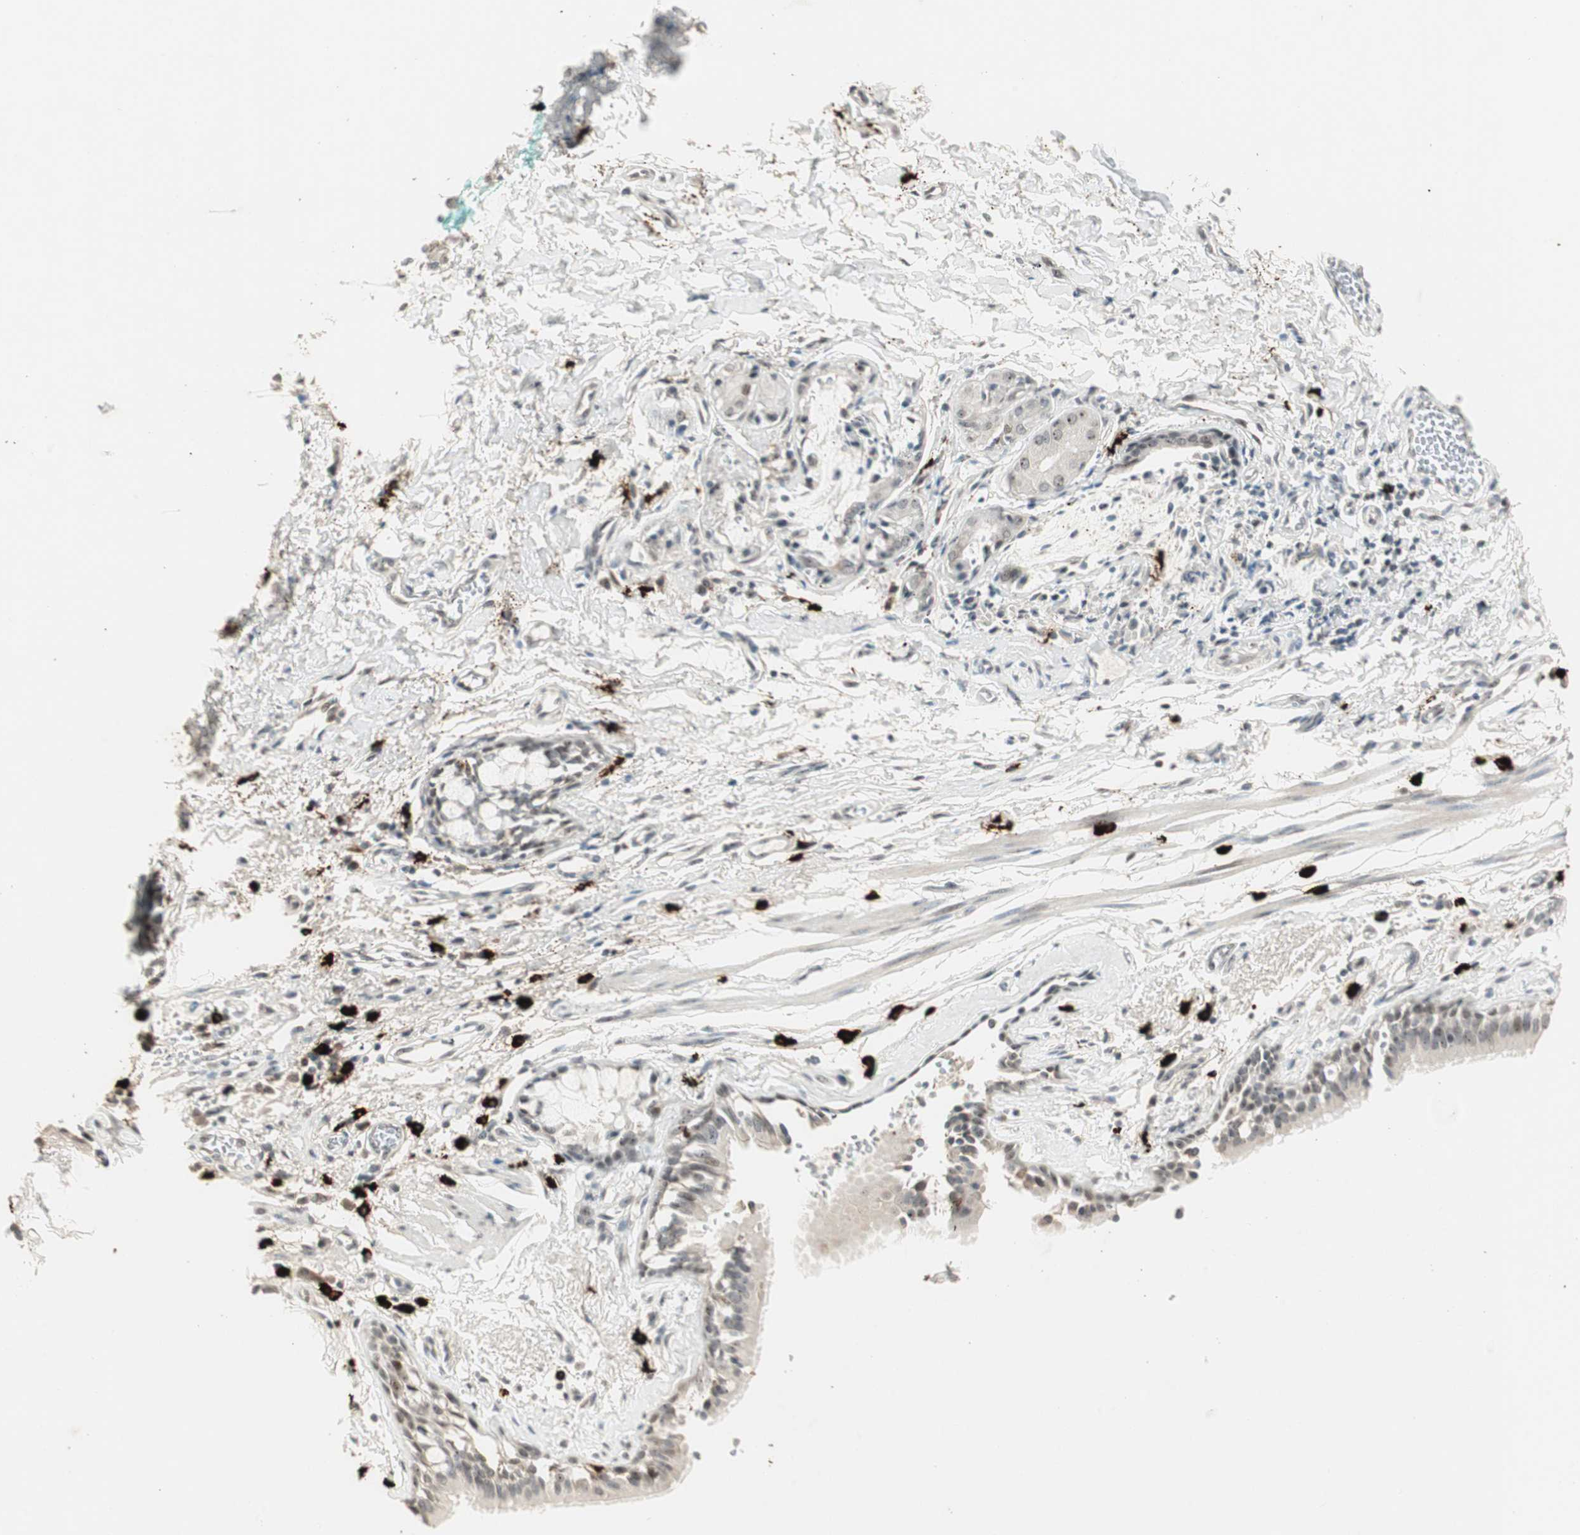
{"staining": {"intensity": "moderate", "quantity": "25%-75%", "location": "cytoplasmic/membranous,nuclear"}, "tissue": "bronchus", "cell_type": "Respiratory epithelial cells", "image_type": "normal", "snomed": [{"axis": "morphology", "description": "Normal tissue, NOS"}, {"axis": "topography", "description": "Bronchus"}, {"axis": "topography", "description": "Lung"}], "caption": "High-power microscopy captured an IHC histopathology image of unremarkable bronchus, revealing moderate cytoplasmic/membranous,nuclear staining in approximately 25%-75% of respiratory epithelial cells.", "gene": "ETV4", "patient": {"sex": "female", "age": 56}}